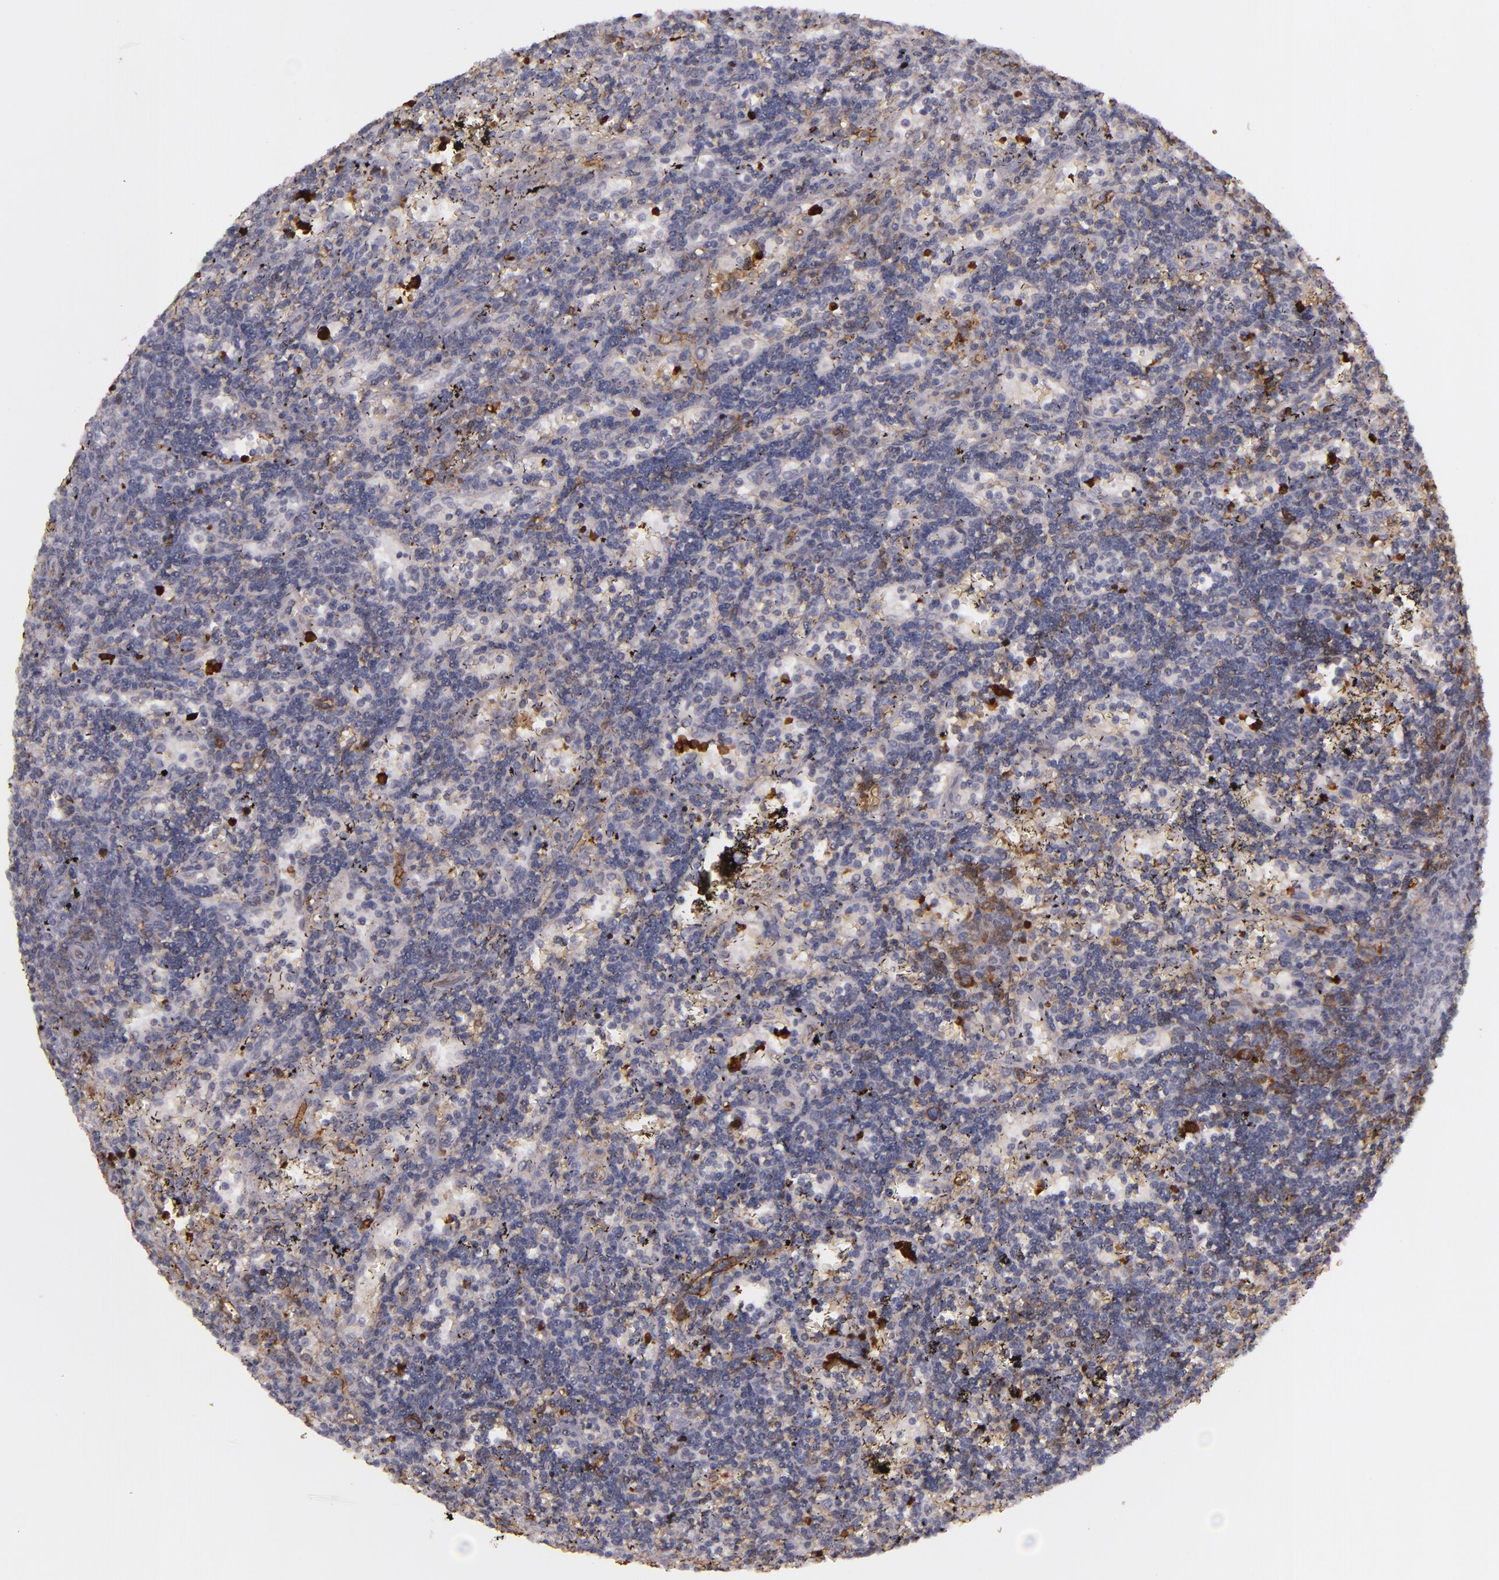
{"staining": {"intensity": "negative", "quantity": "none", "location": "none"}, "tissue": "lymphoma", "cell_type": "Tumor cells", "image_type": "cancer", "snomed": [{"axis": "morphology", "description": "Malignant lymphoma, non-Hodgkin's type, Low grade"}, {"axis": "topography", "description": "Spleen"}], "caption": "This is an IHC photomicrograph of human lymphoma. There is no expression in tumor cells.", "gene": "ACE", "patient": {"sex": "male", "age": 60}}